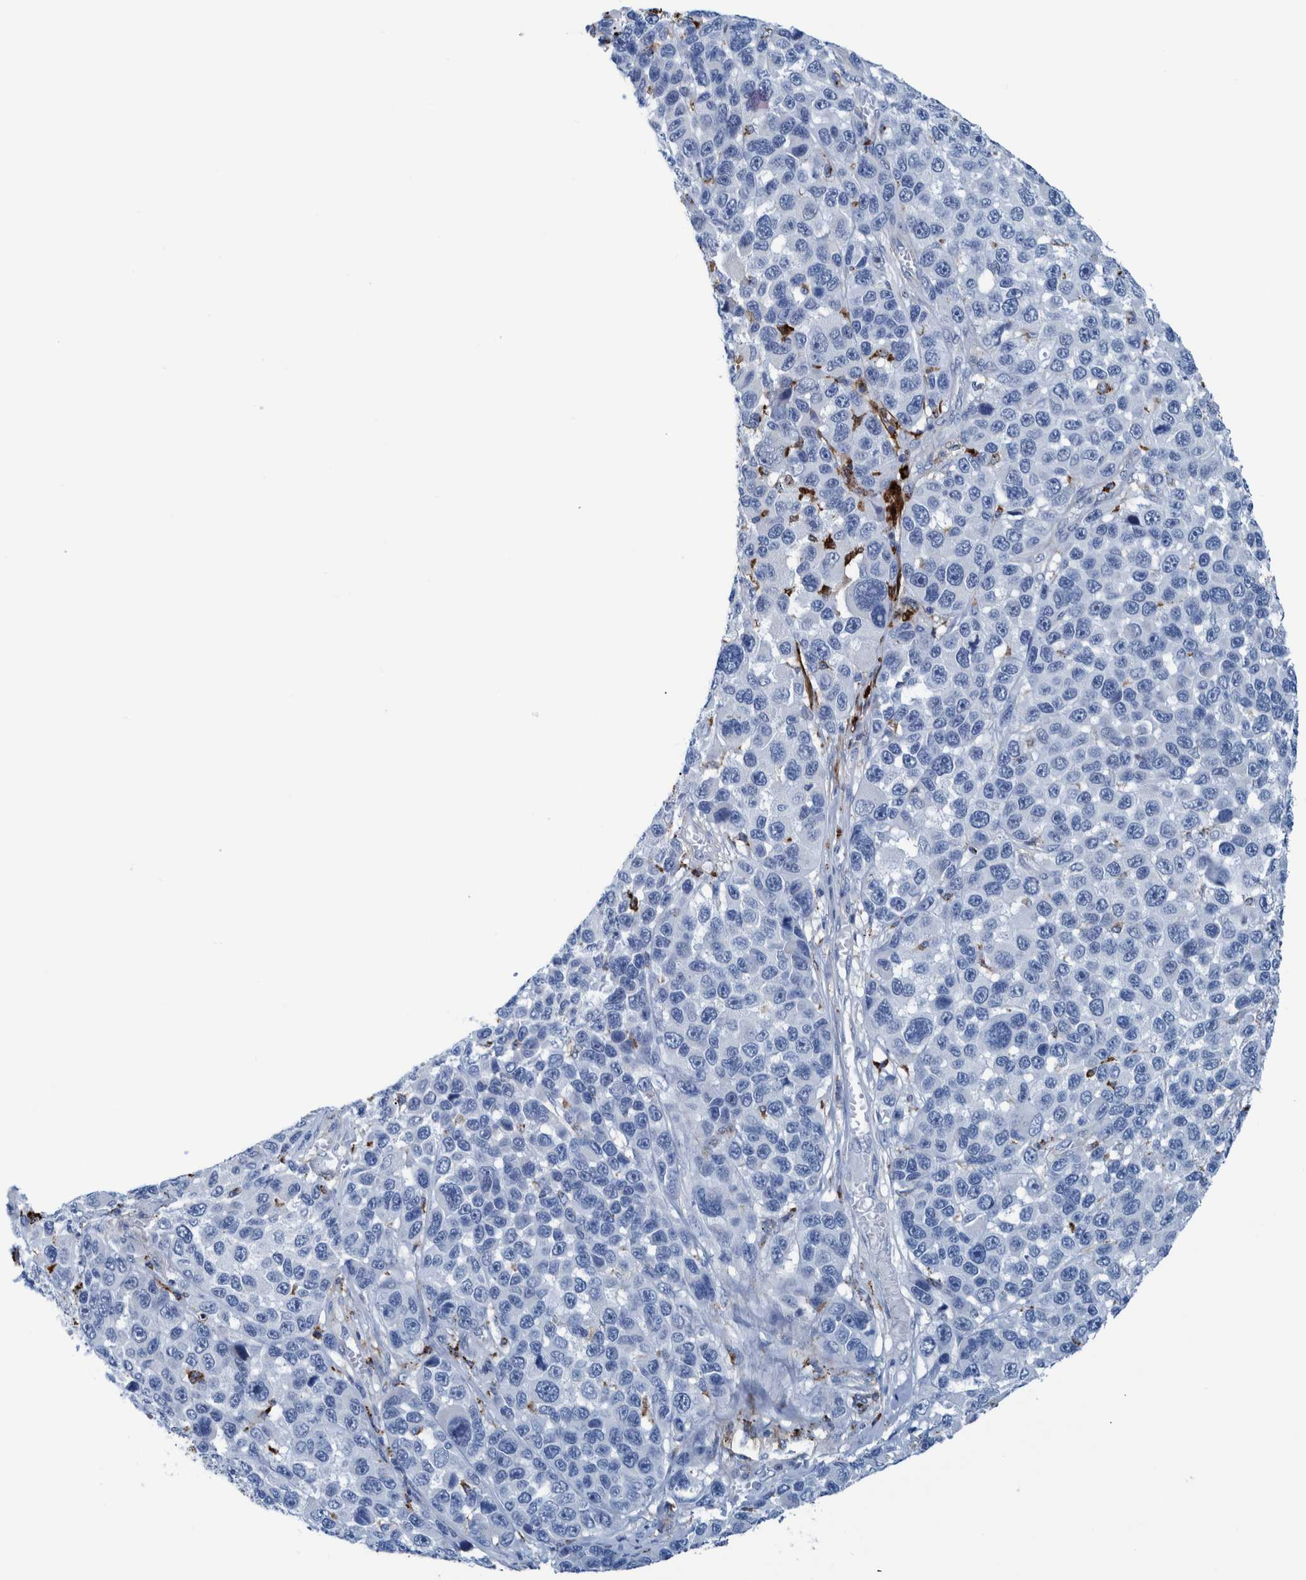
{"staining": {"intensity": "negative", "quantity": "none", "location": "none"}, "tissue": "melanoma", "cell_type": "Tumor cells", "image_type": "cancer", "snomed": [{"axis": "morphology", "description": "Malignant melanoma, NOS"}, {"axis": "topography", "description": "Skin"}], "caption": "This photomicrograph is of malignant melanoma stained with immunohistochemistry (IHC) to label a protein in brown with the nuclei are counter-stained blue. There is no expression in tumor cells.", "gene": "IDO1", "patient": {"sex": "male", "age": 53}}